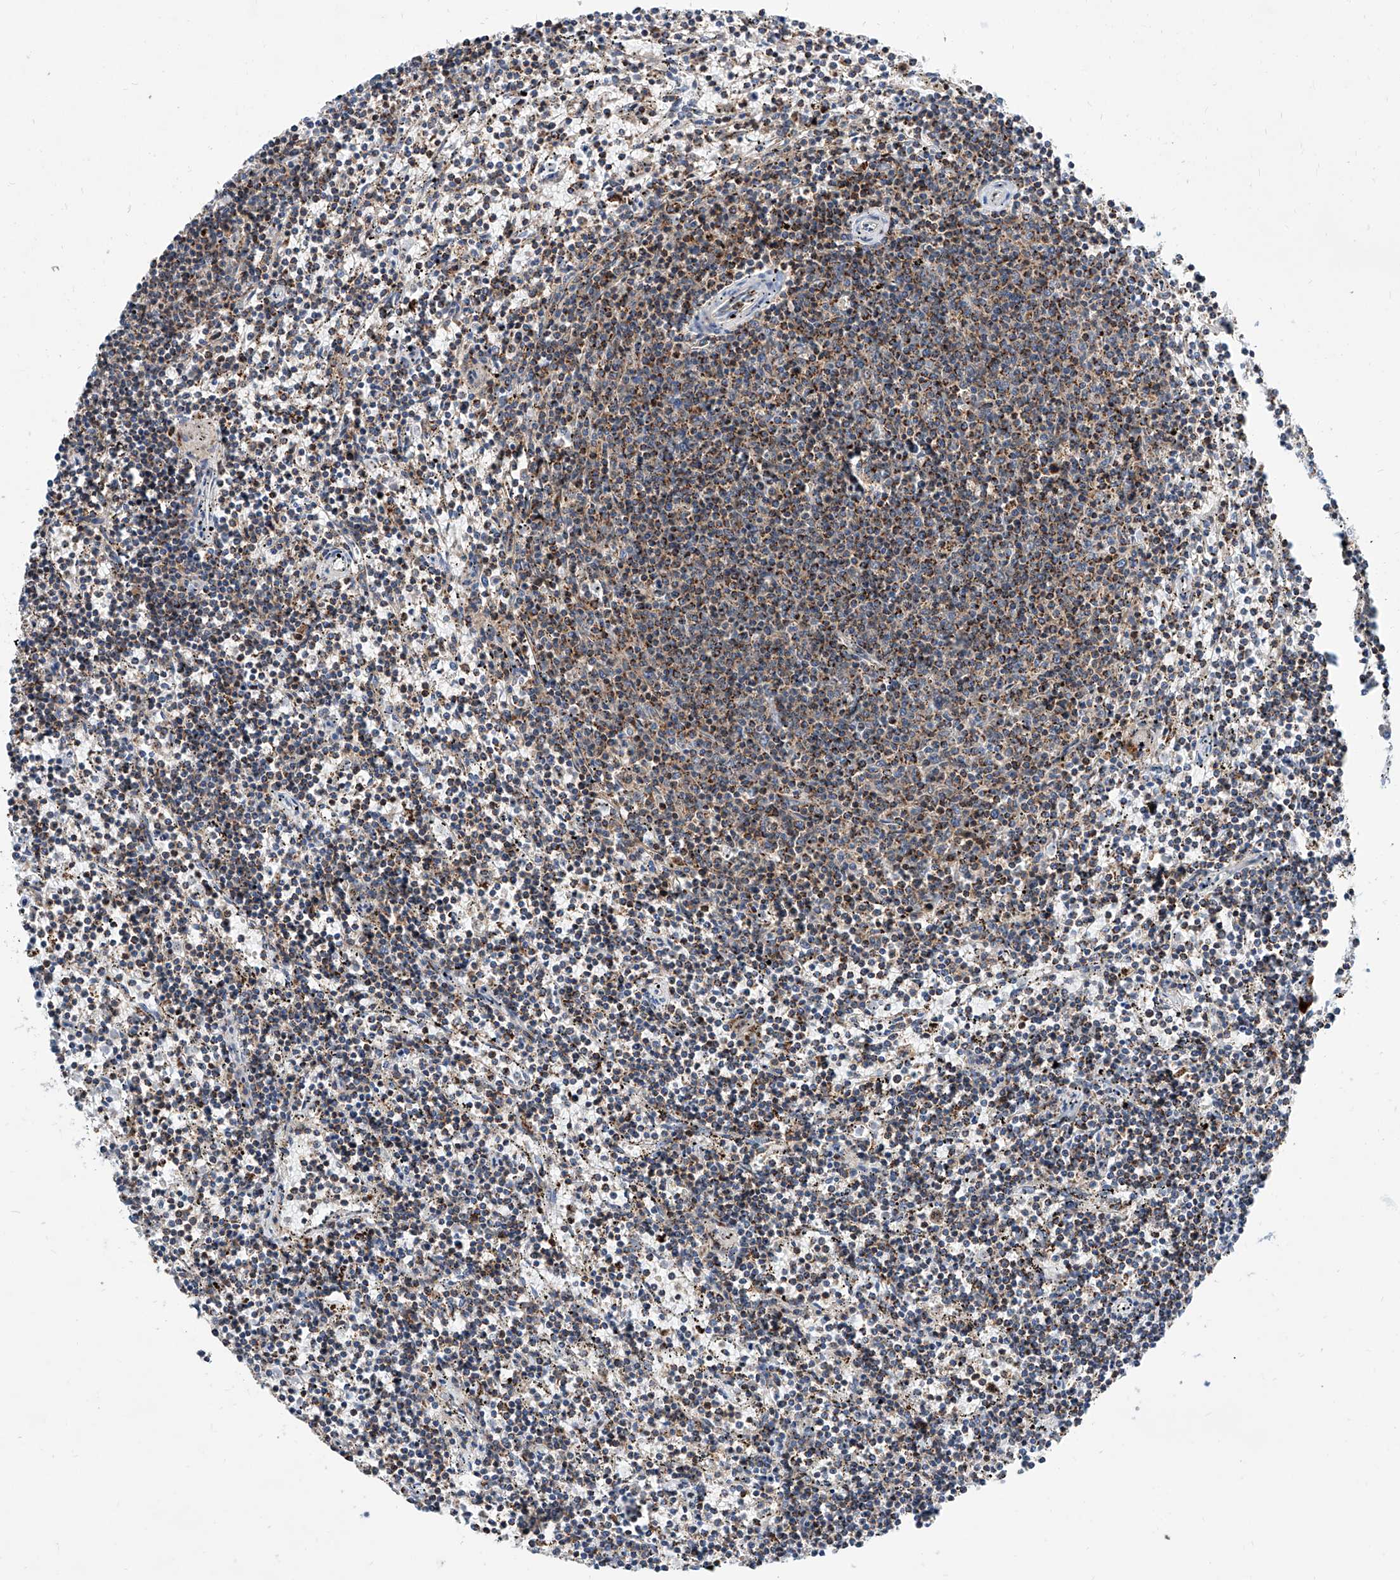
{"staining": {"intensity": "weak", "quantity": "25%-75%", "location": "cytoplasmic/membranous"}, "tissue": "lymphoma", "cell_type": "Tumor cells", "image_type": "cancer", "snomed": [{"axis": "morphology", "description": "Malignant lymphoma, non-Hodgkin's type, Low grade"}, {"axis": "topography", "description": "Spleen"}], "caption": "Immunohistochemistry photomicrograph of lymphoma stained for a protein (brown), which reveals low levels of weak cytoplasmic/membranous positivity in approximately 25%-75% of tumor cells.", "gene": "CPNE5", "patient": {"sex": "female", "age": 50}}